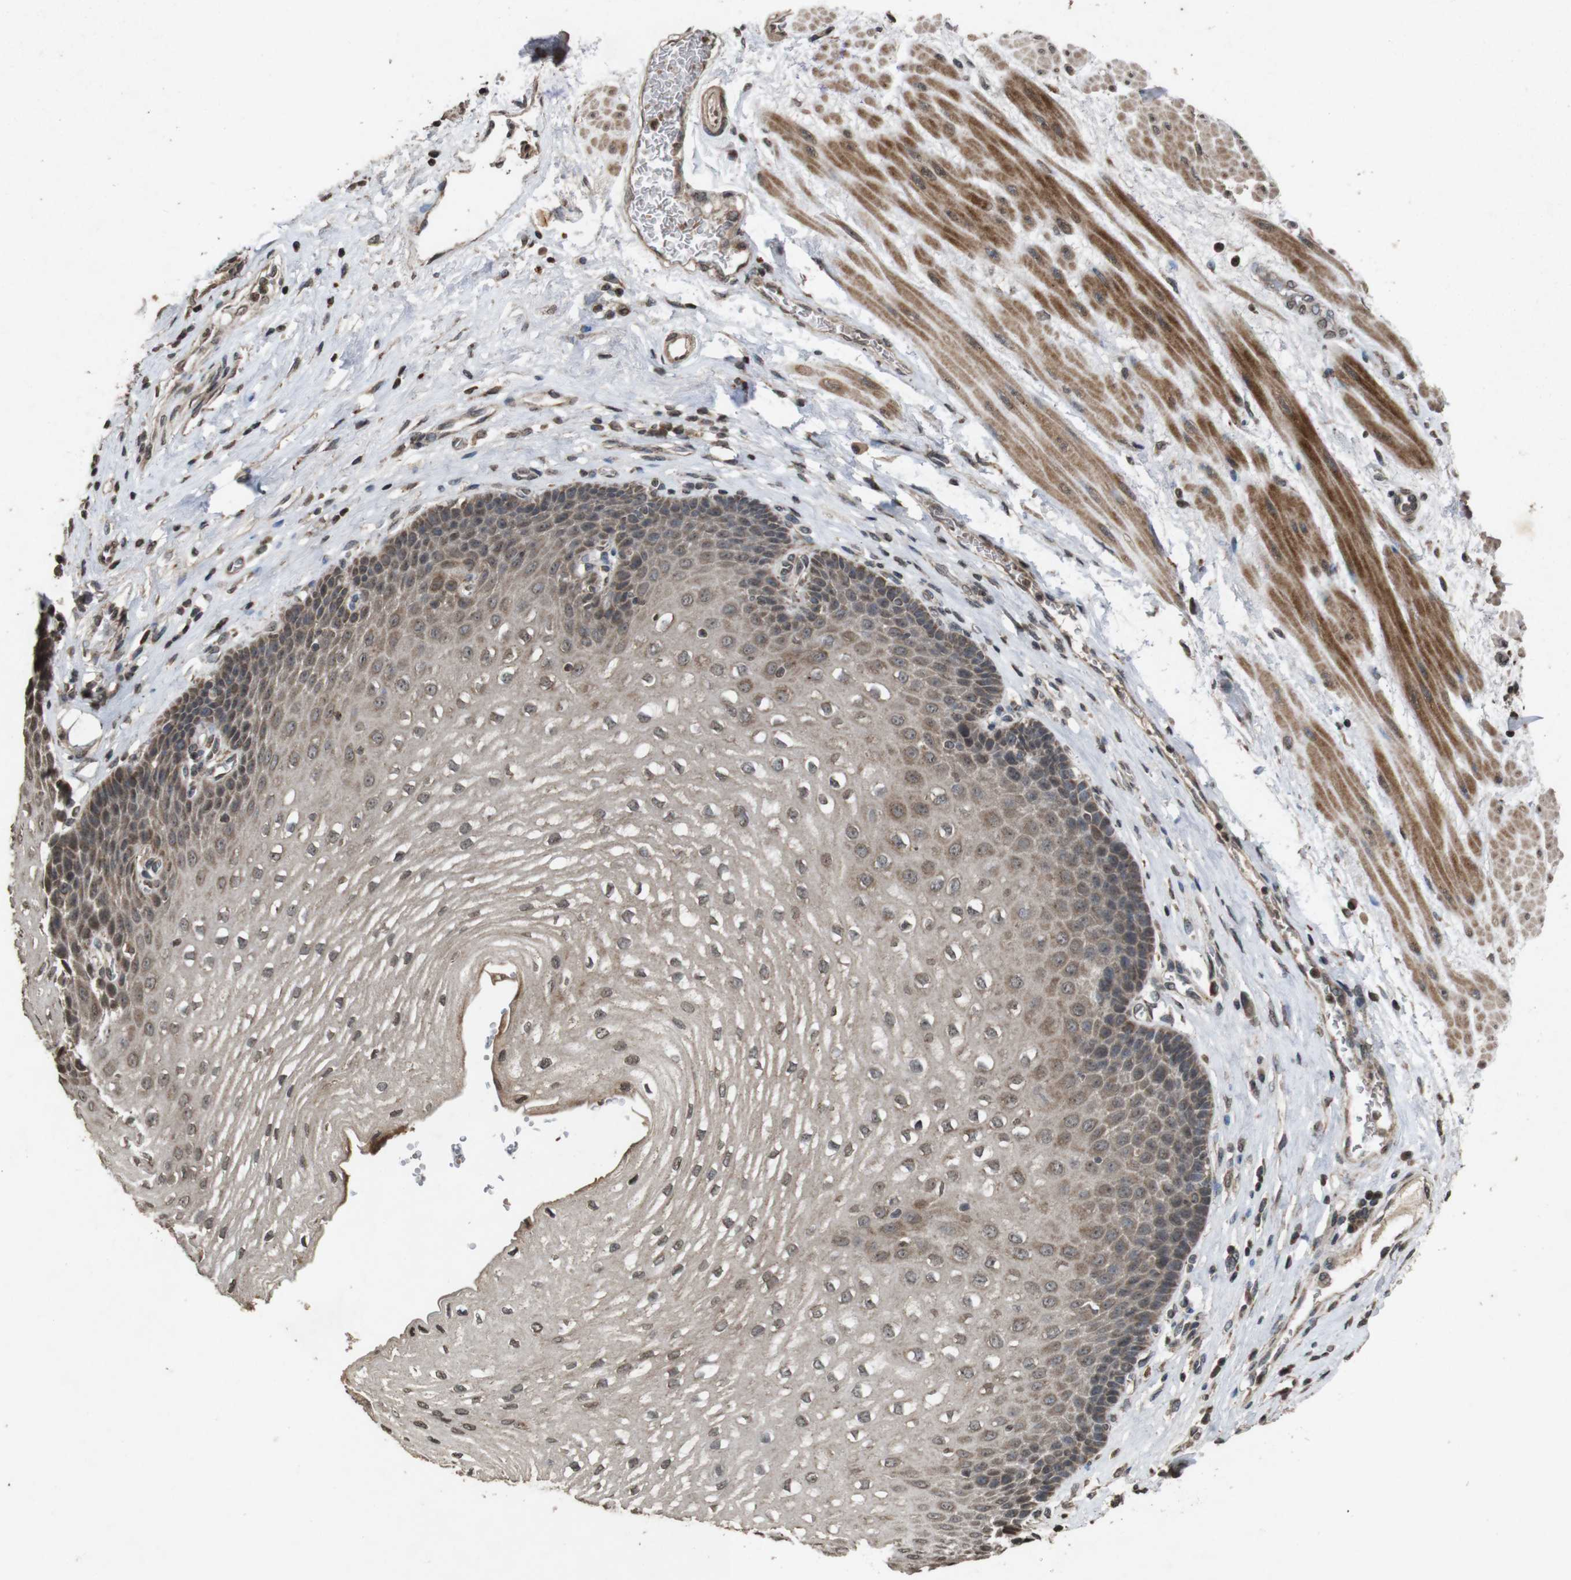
{"staining": {"intensity": "weak", "quantity": ">75%", "location": "cytoplasmic/membranous"}, "tissue": "esophagus", "cell_type": "Squamous epithelial cells", "image_type": "normal", "snomed": [{"axis": "morphology", "description": "Normal tissue, NOS"}, {"axis": "topography", "description": "Esophagus"}], "caption": "Protein expression analysis of benign esophagus shows weak cytoplasmic/membranous expression in approximately >75% of squamous epithelial cells. The staining was performed using DAB to visualize the protein expression in brown, while the nuclei were stained in blue with hematoxylin (Magnification: 20x).", "gene": "SORL1", "patient": {"sex": "male", "age": 48}}